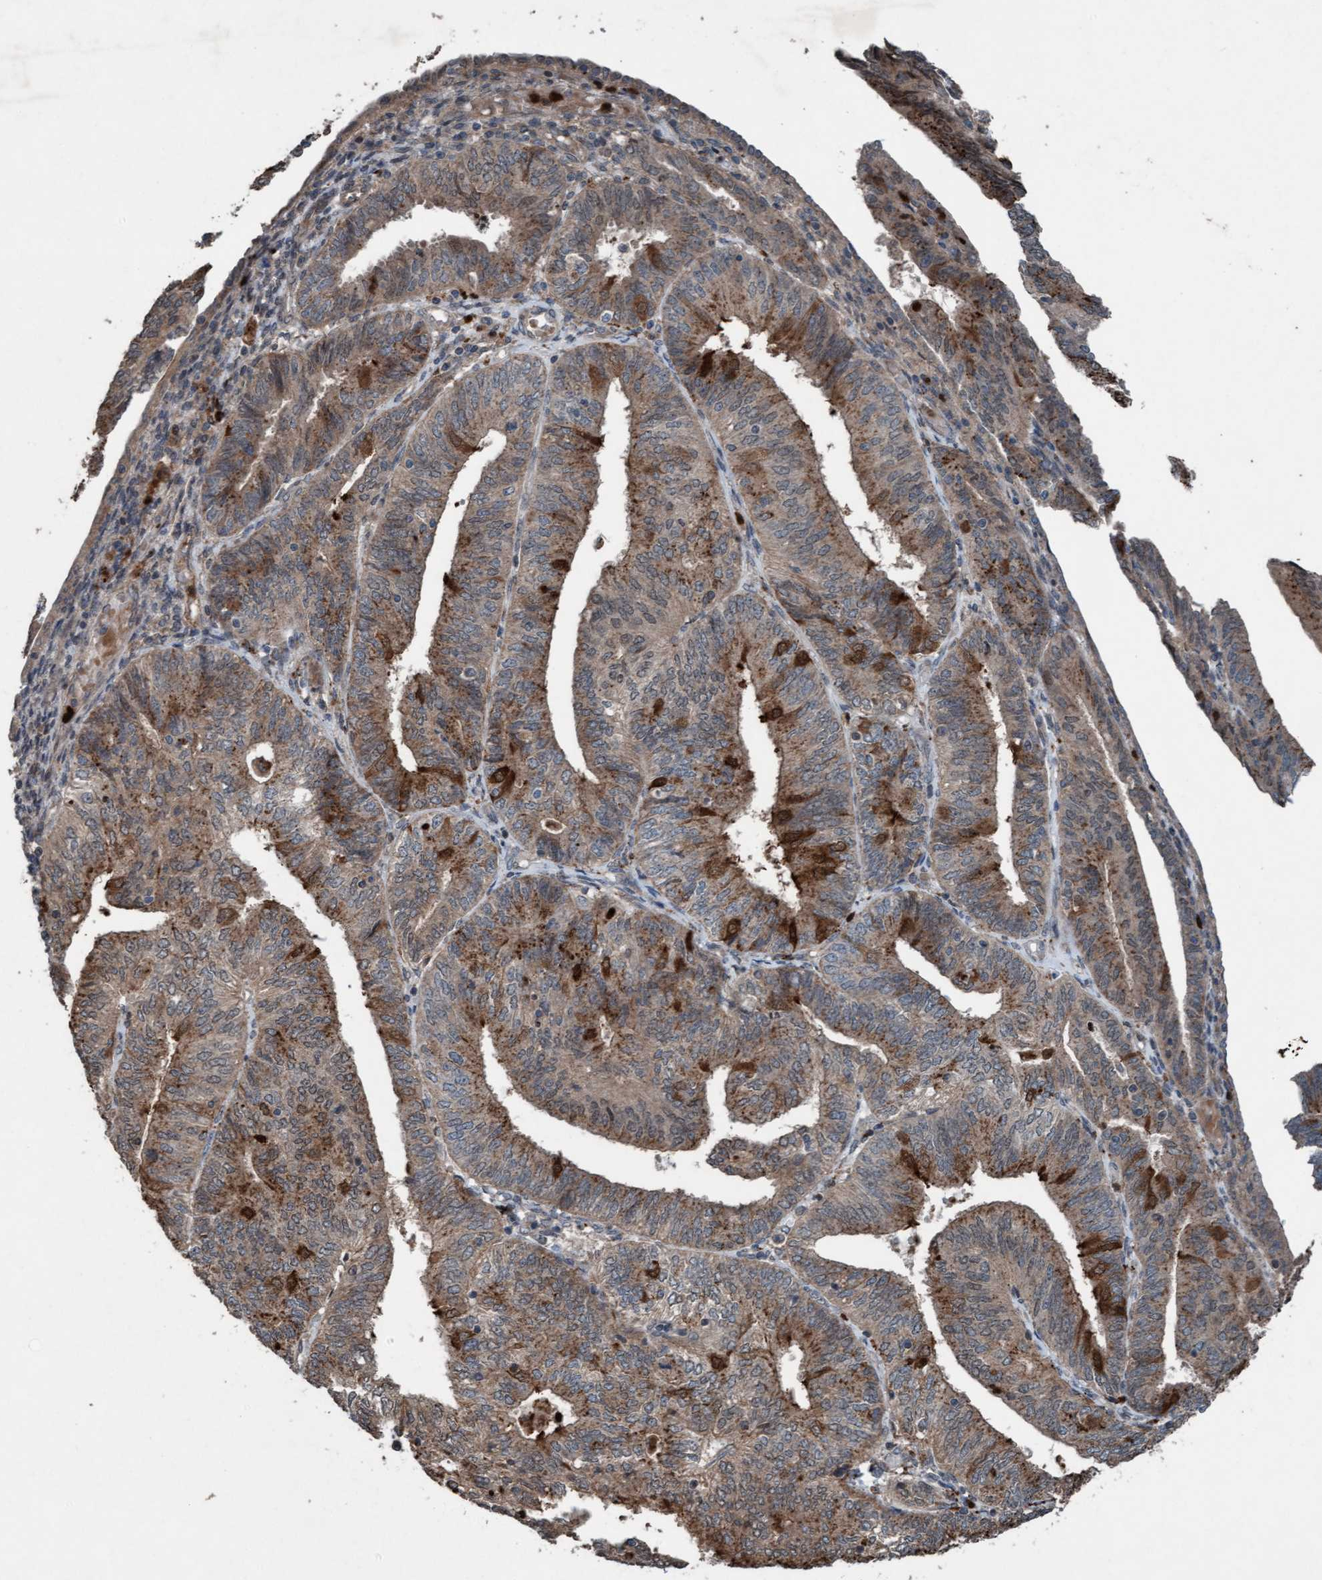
{"staining": {"intensity": "moderate", "quantity": ">75%", "location": "cytoplasmic/membranous"}, "tissue": "endometrial cancer", "cell_type": "Tumor cells", "image_type": "cancer", "snomed": [{"axis": "morphology", "description": "Adenocarcinoma, NOS"}, {"axis": "topography", "description": "Endometrium"}], "caption": "Tumor cells reveal moderate cytoplasmic/membranous expression in about >75% of cells in endometrial cancer. Using DAB (brown) and hematoxylin (blue) stains, captured at high magnification using brightfield microscopy.", "gene": "PLXNB2", "patient": {"sex": "female", "age": 58}}